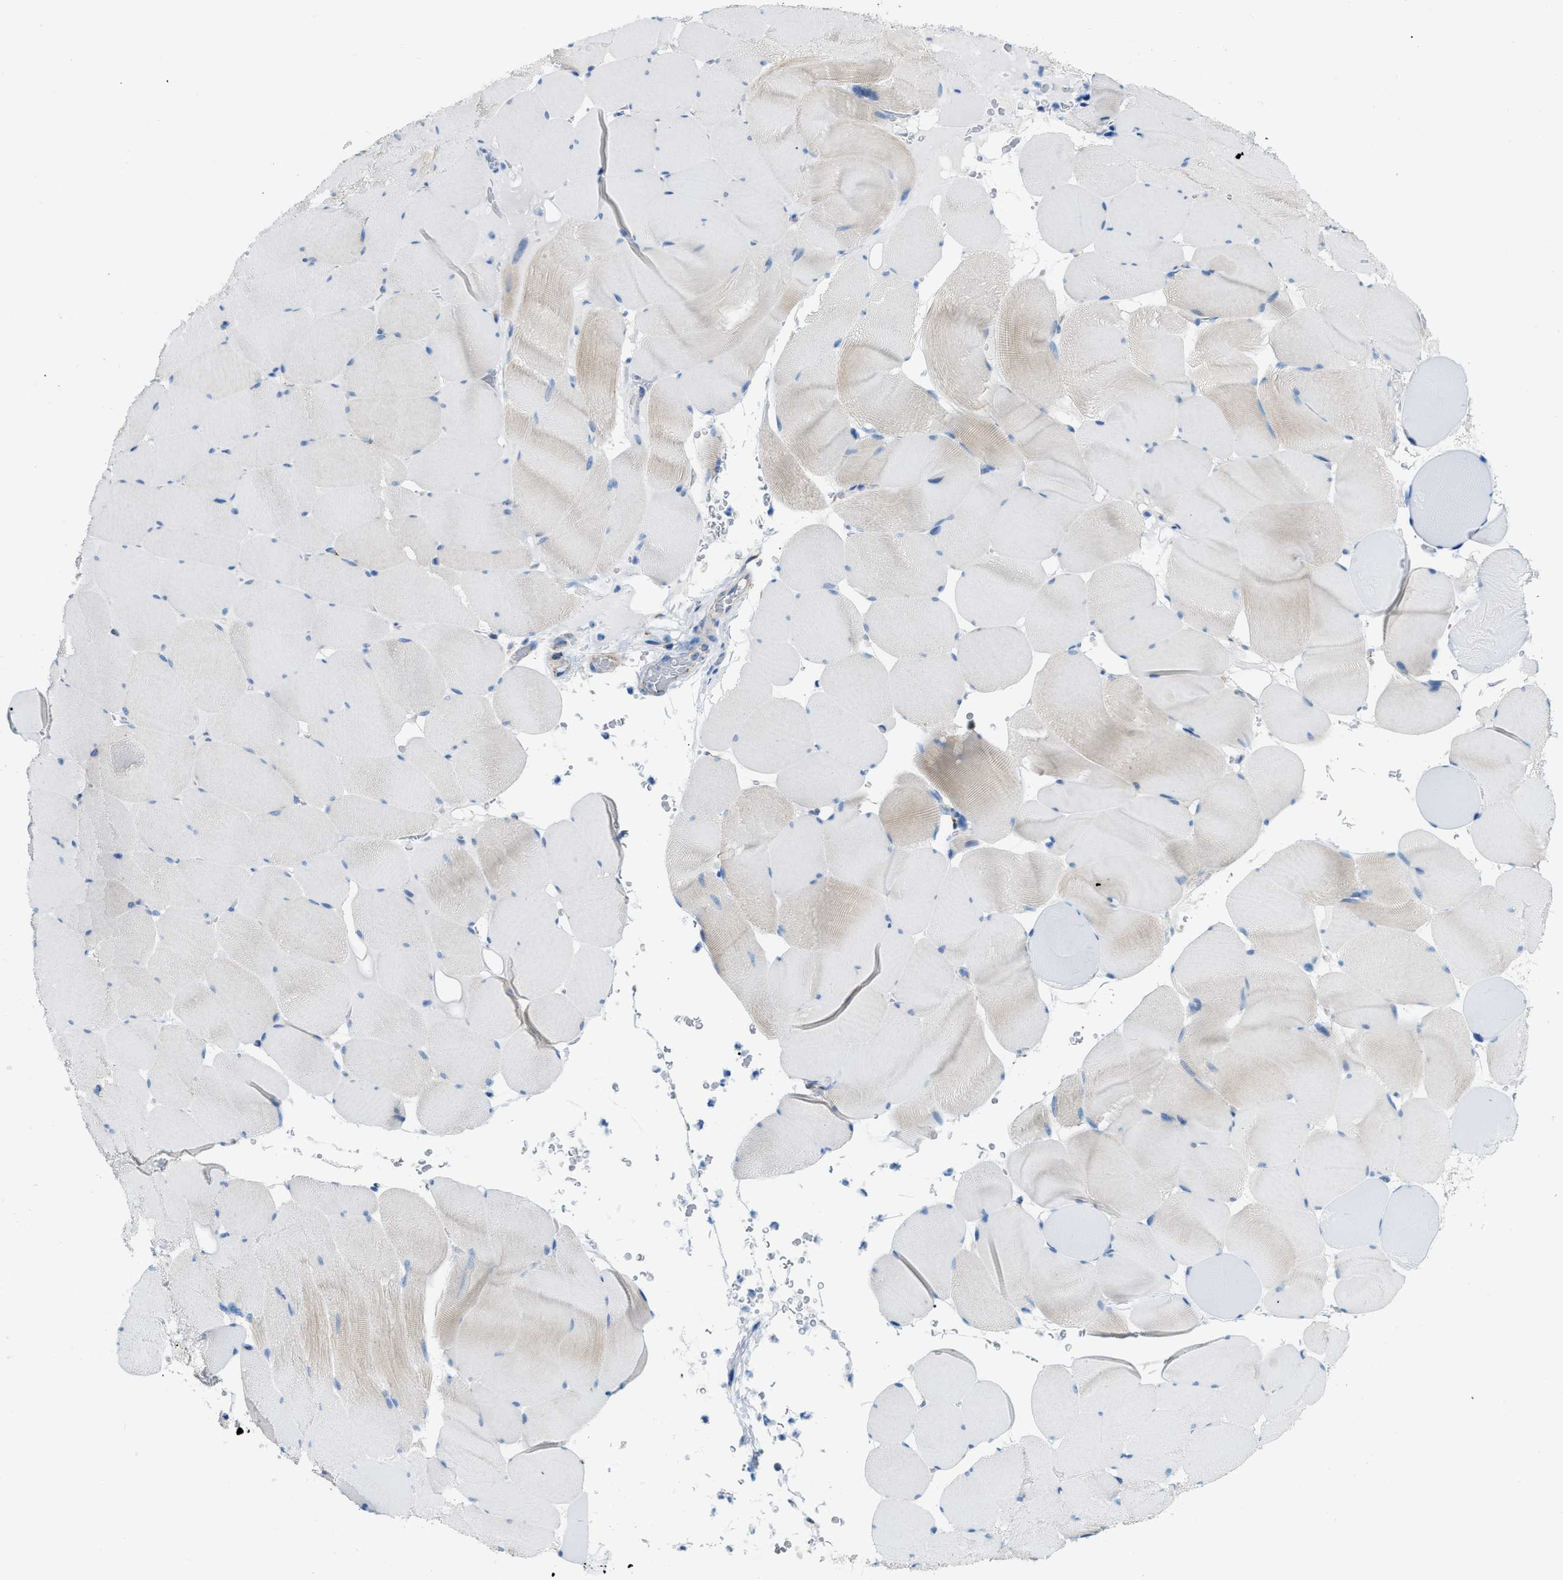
{"staining": {"intensity": "negative", "quantity": "none", "location": "none"}, "tissue": "skeletal muscle", "cell_type": "Myocytes", "image_type": "normal", "snomed": [{"axis": "morphology", "description": "Normal tissue, NOS"}, {"axis": "topography", "description": "Skeletal muscle"}], "caption": "IHC histopathology image of normal skeletal muscle stained for a protein (brown), which exhibits no expression in myocytes.", "gene": "JADE1", "patient": {"sex": "male", "age": 62}}